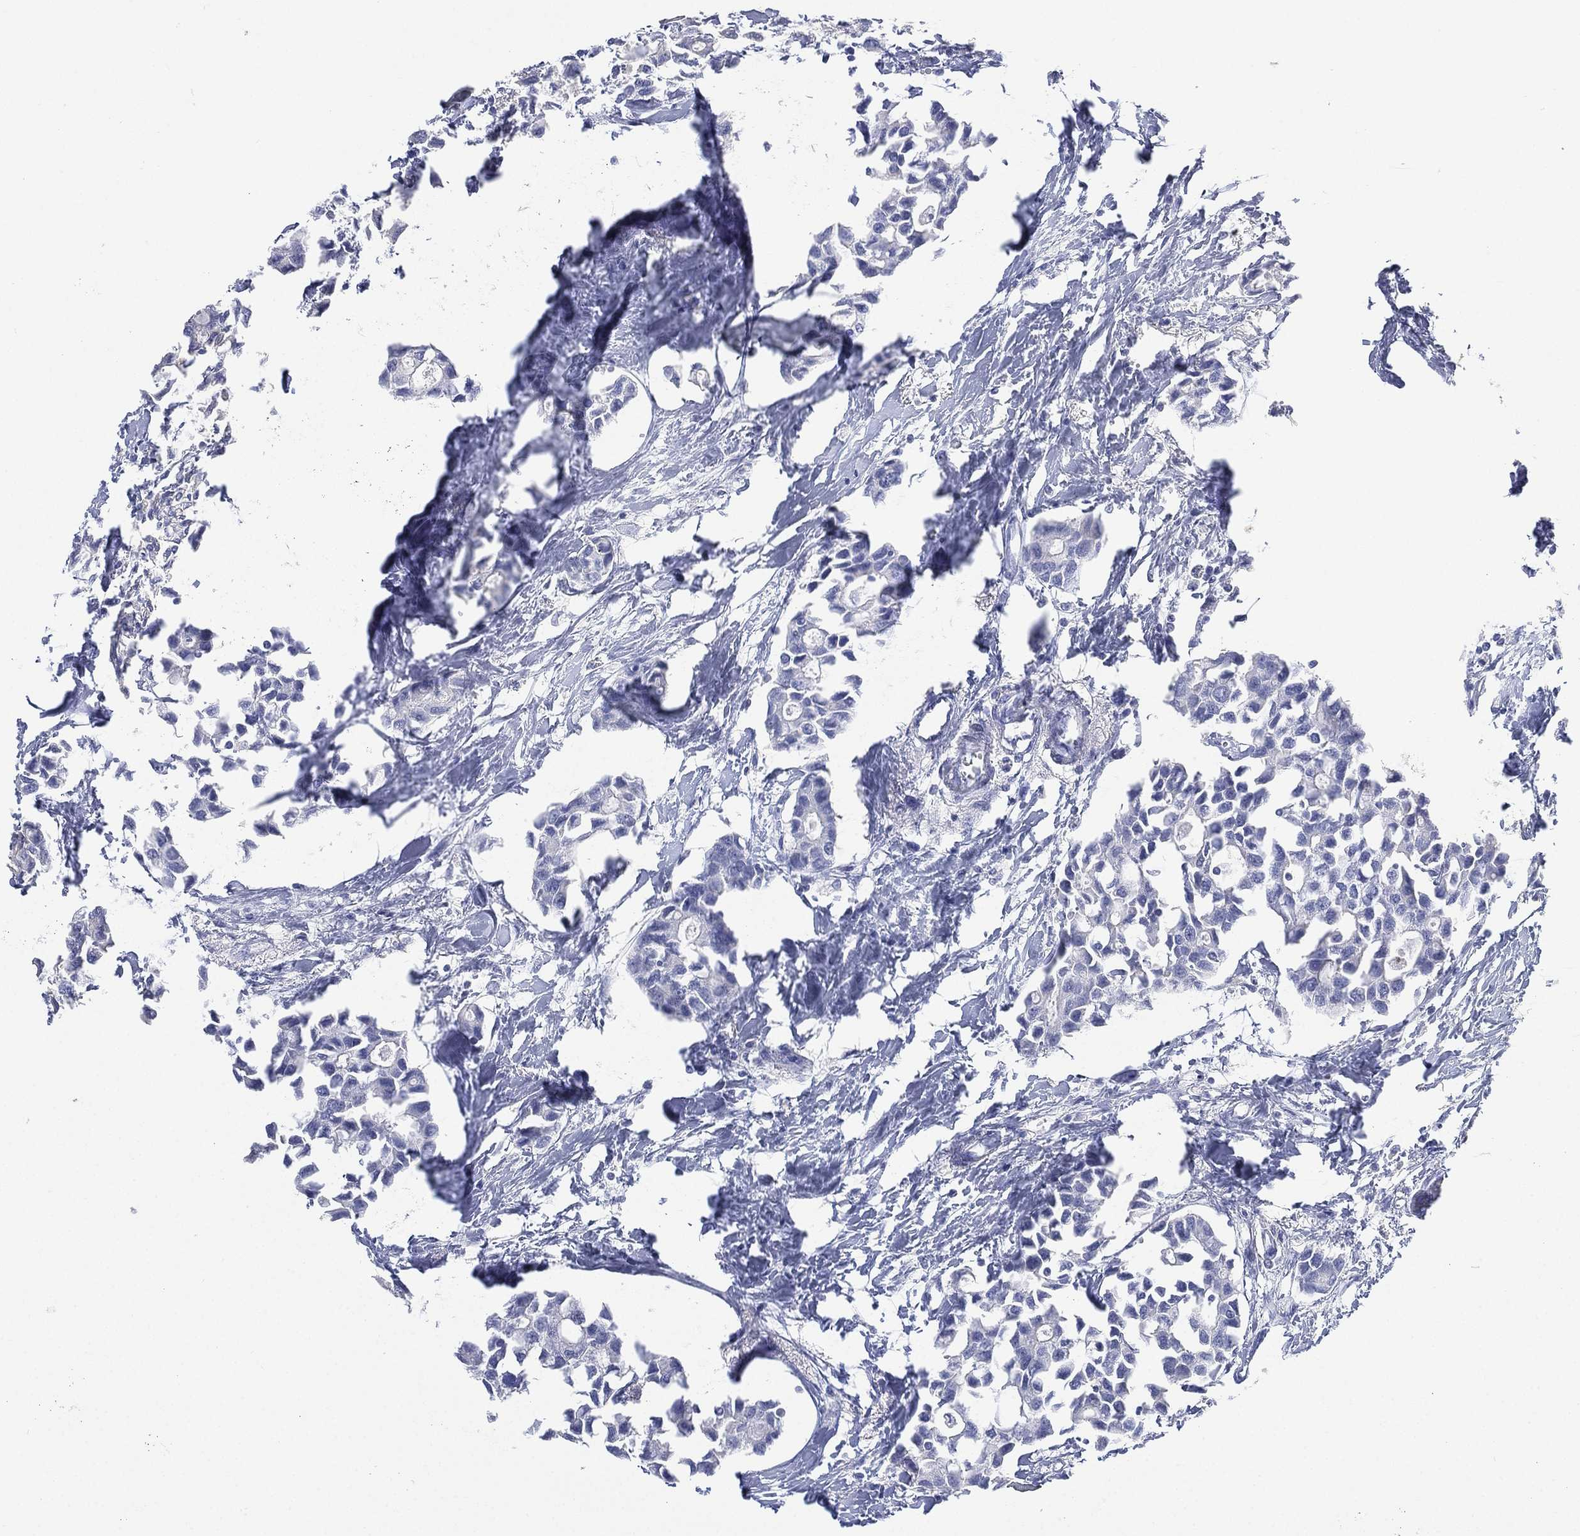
{"staining": {"intensity": "negative", "quantity": "none", "location": "none"}, "tissue": "breast cancer", "cell_type": "Tumor cells", "image_type": "cancer", "snomed": [{"axis": "morphology", "description": "Duct carcinoma"}, {"axis": "topography", "description": "Breast"}], "caption": "Histopathology image shows no significant protein staining in tumor cells of breast infiltrating ductal carcinoma. Nuclei are stained in blue.", "gene": "FMO1", "patient": {"sex": "female", "age": 83}}